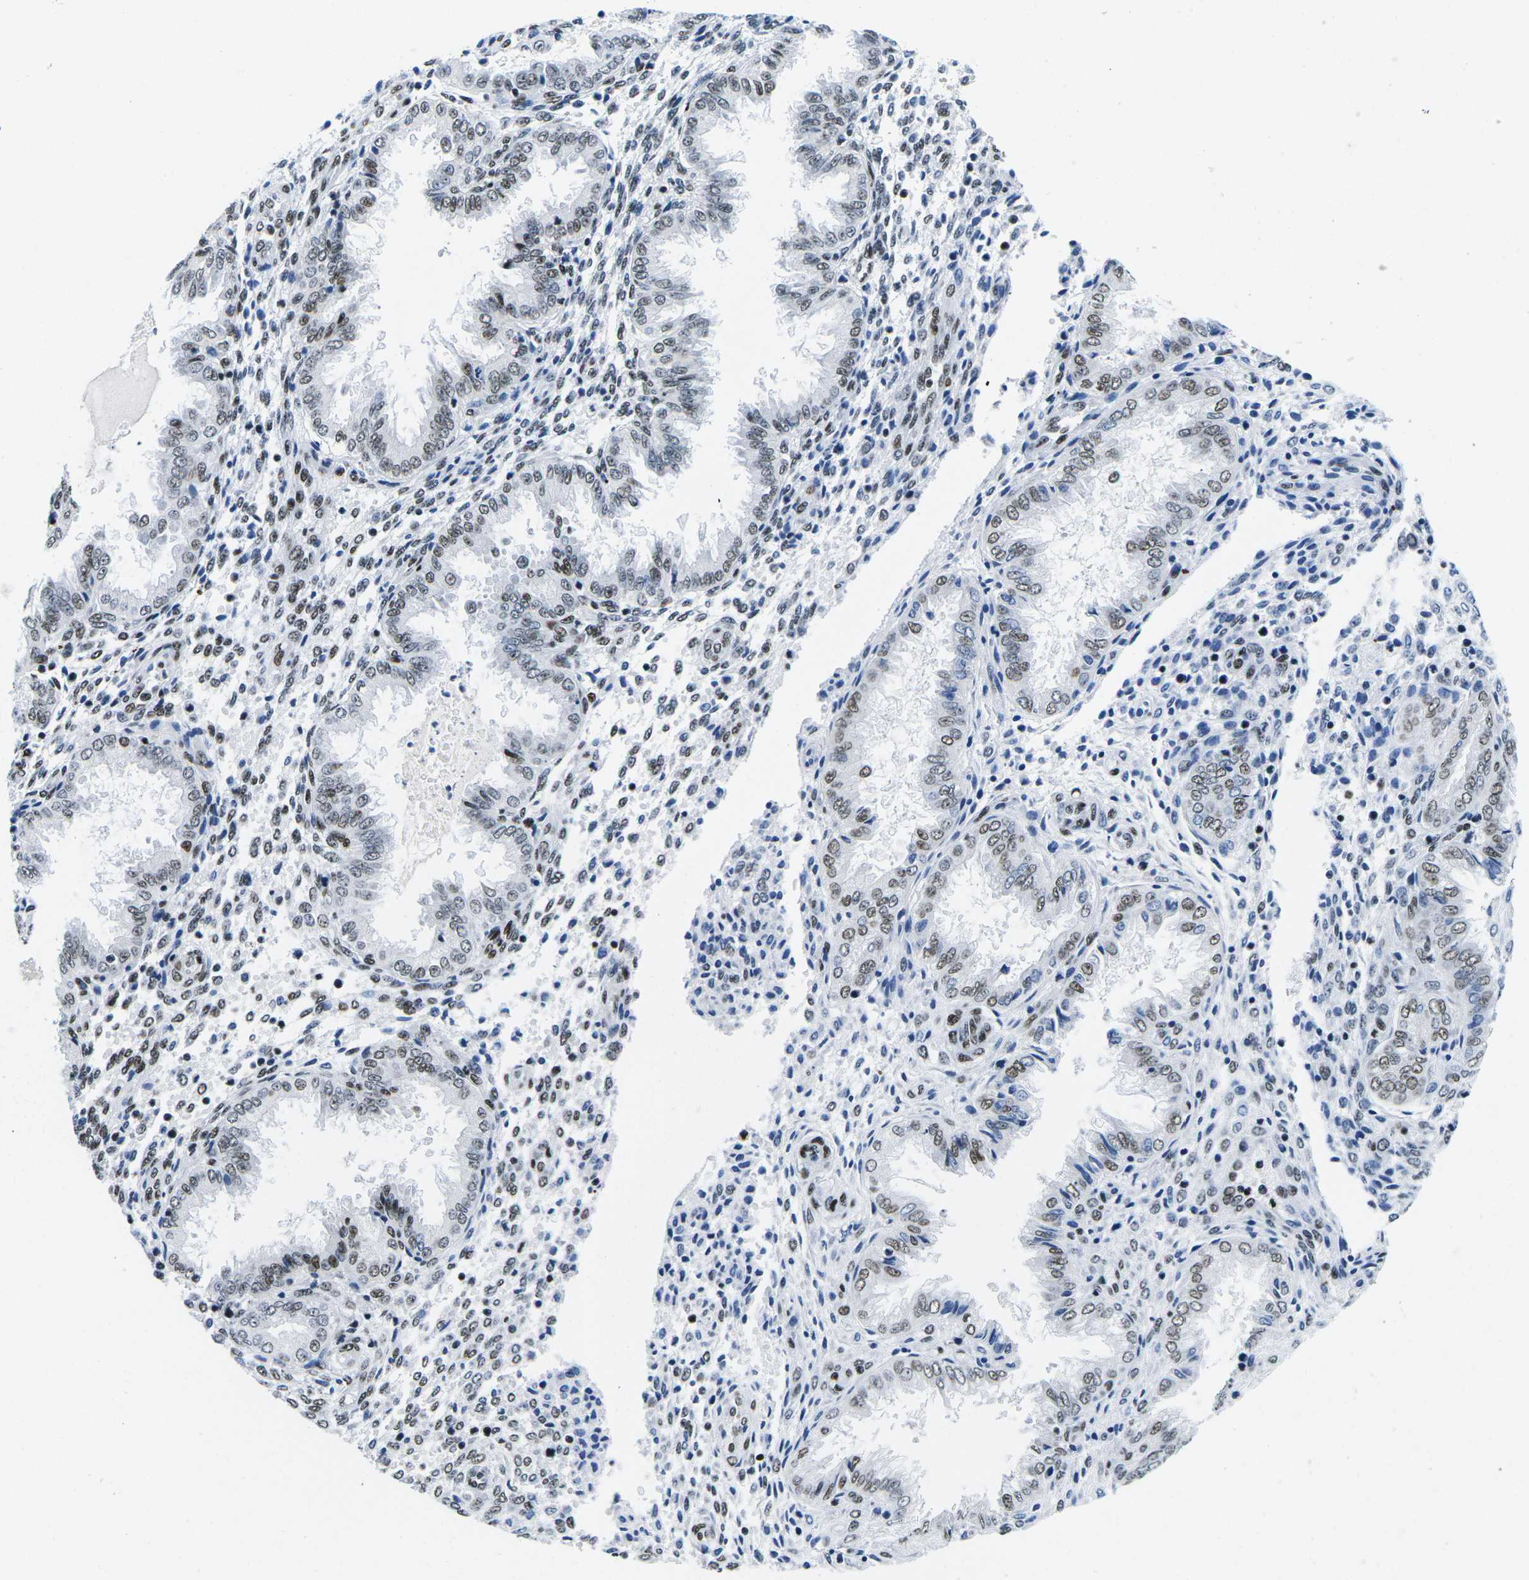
{"staining": {"intensity": "strong", "quantity": "<25%", "location": "nuclear"}, "tissue": "endometrium", "cell_type": "Cells in endometrial stroma", "image_type": "normal", "snomed": [{"axis": "morphology", "description": "Normal tissue, NOS"}, {"axis": "topography", "description": "Endometrium"}], "caption": "Benign endometrium demonstrates strong nuclear expression in about <25% of cells in endometrial stroma, visualized by immunohistochemistry. Nuclei are stained in blue.", "gene": "ATF1", "patient": {"sex": "female", "age": 33}}